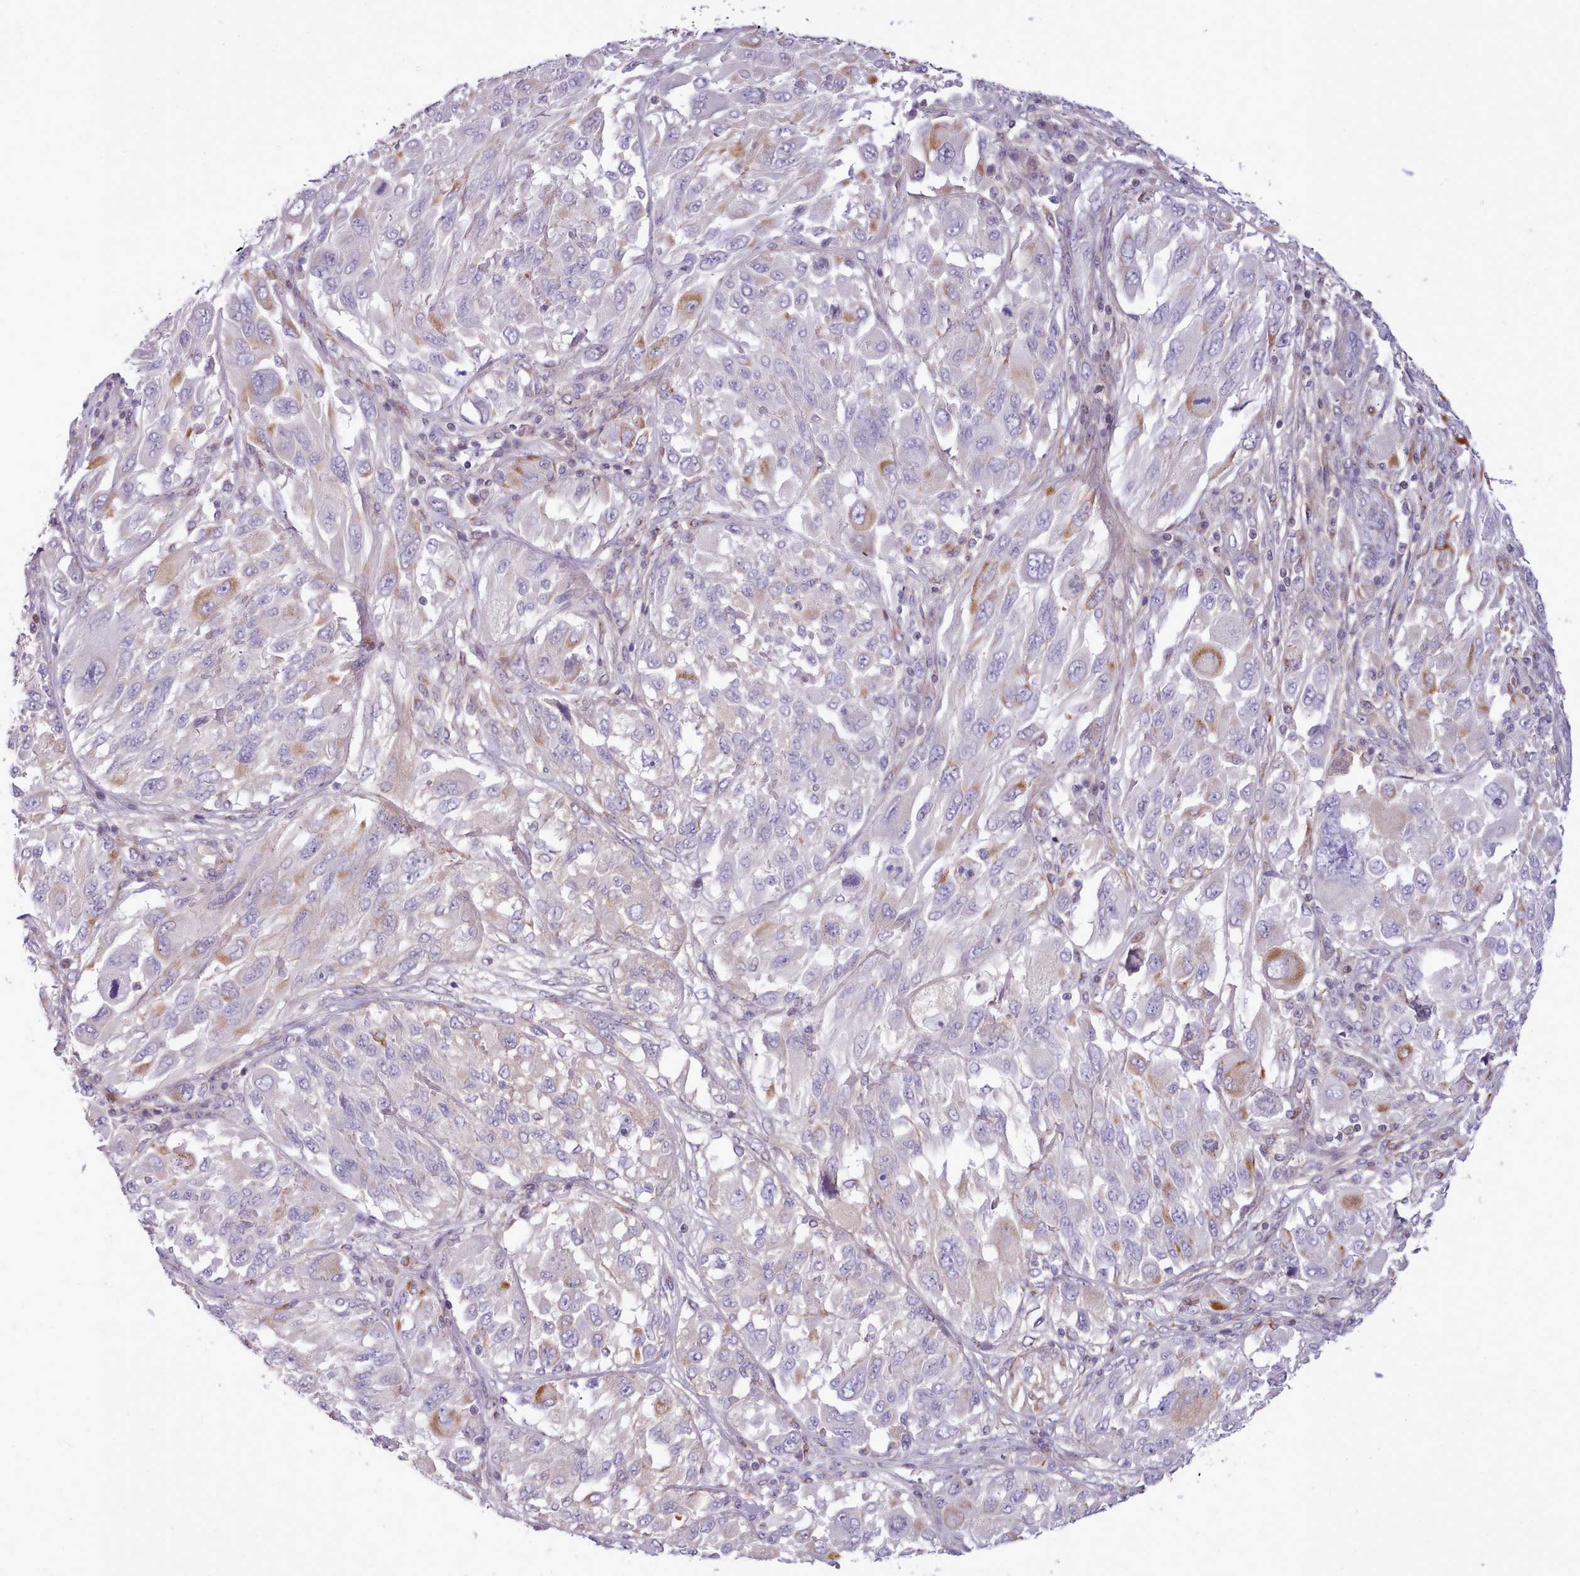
{"staining": {"intensity": "moderate", "quantity": "<25%", "location": "cytoplasmic/membranous"}, "tissue": "melanoma", "cell_type": "Tumor cells", "image_type": "cancer", "snomed": [{"axis": "morphology", "description": "Malignant melanoma, NOS"}, {"axis": "topography", "description": "Skin"}], "caption": "Human melanoma stained with a brown dye exhibits moderate cytoplasmic/membranous positive positivity in approximately <25% of tumor cells.", "gene": "CYP2A13", "patient": {"sex": "female", "age": 91}}